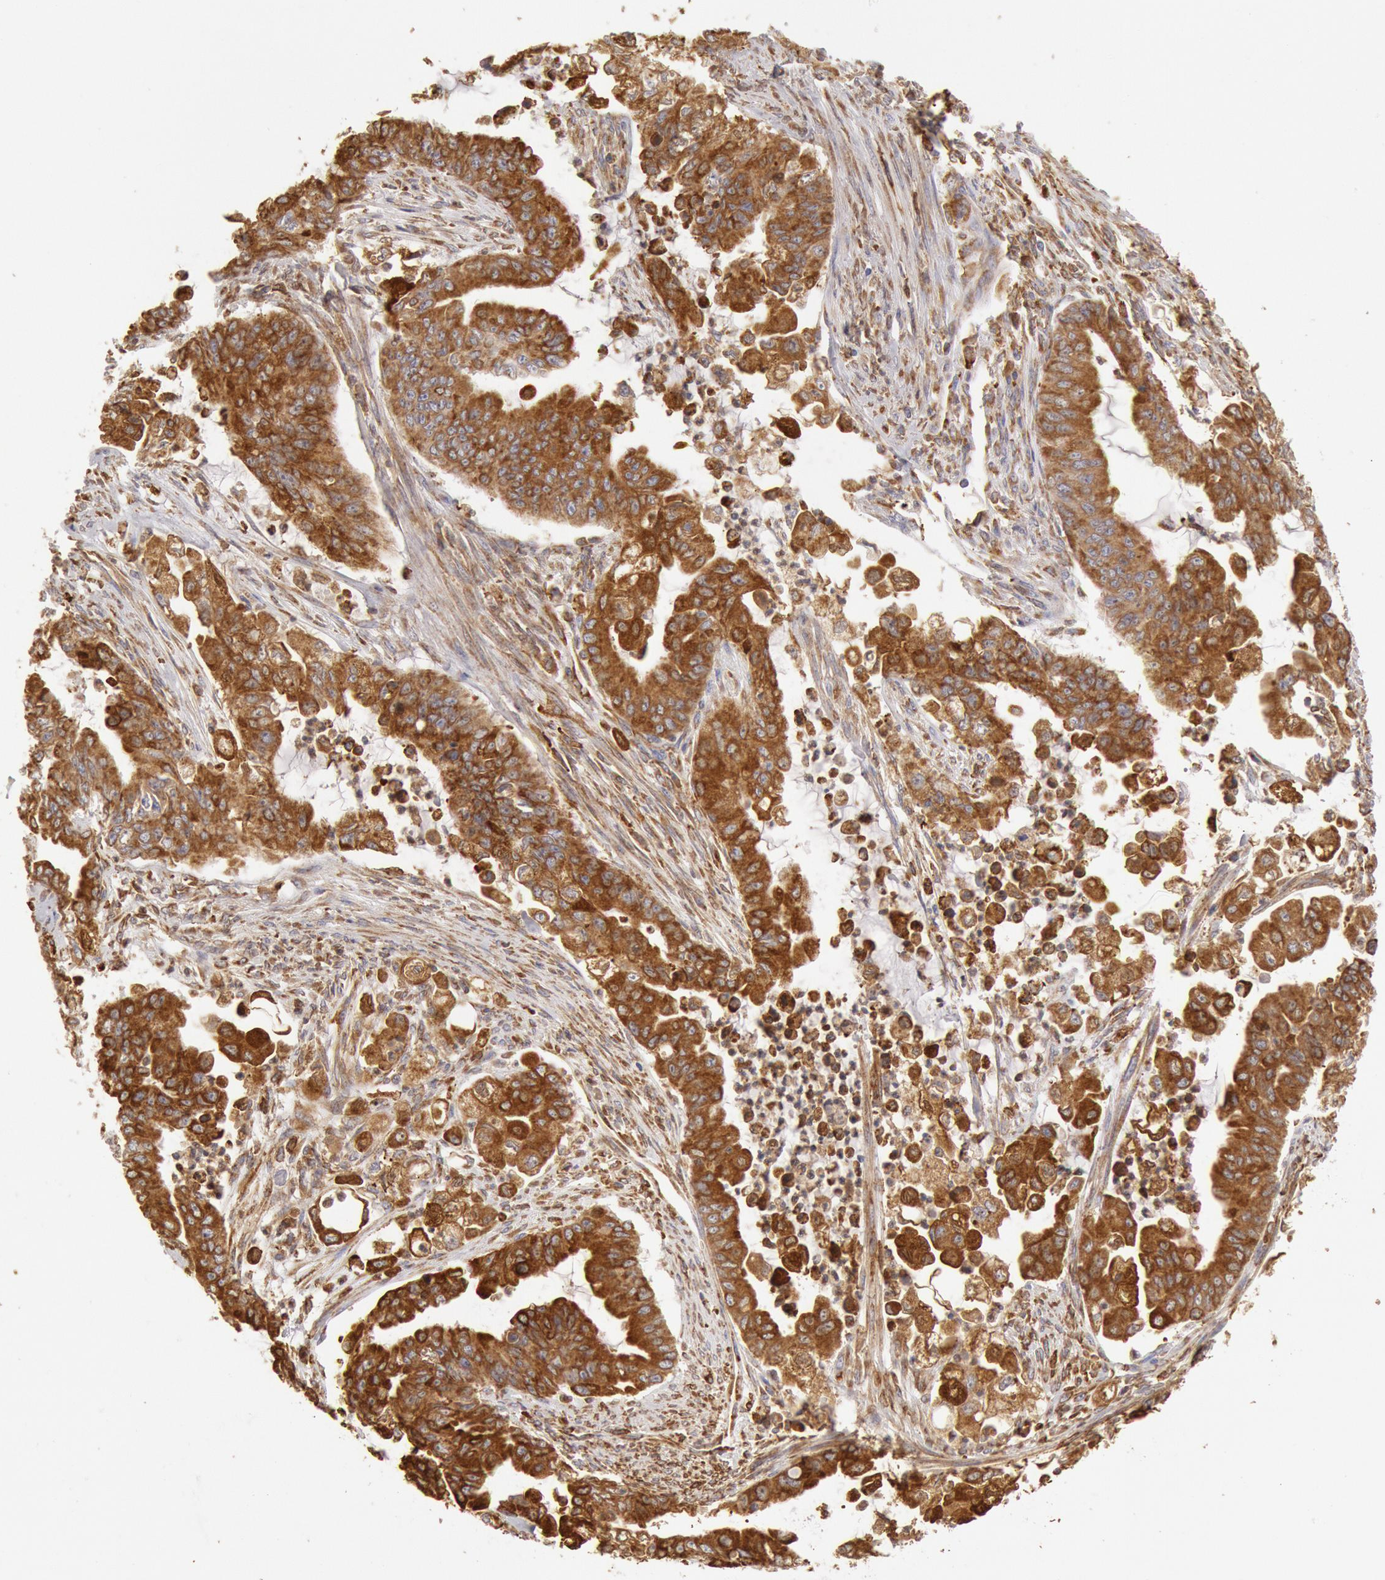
{"staining": {"intensity": "strong", "quantity": ">75%", "location": "cytoplasmic/membranous"}, "tissue": "endometrial cancer", "cell_type": "Tumor cells", "image_type": "cancer", "snomed": [{"axis": "morphology", "description": "Adenocarcinoma, NOS"}, {"axis": "topography", "description": "Endometrium"}], "caption": "This is a micrograph of immunohistochemistry staining of adenocarcinoma (endometrial), which shows strong expression in the cytoplasmic/membranous of tumor cells.", "gene": "ERP44", "patient": {"sex": "female", "age": 75}}